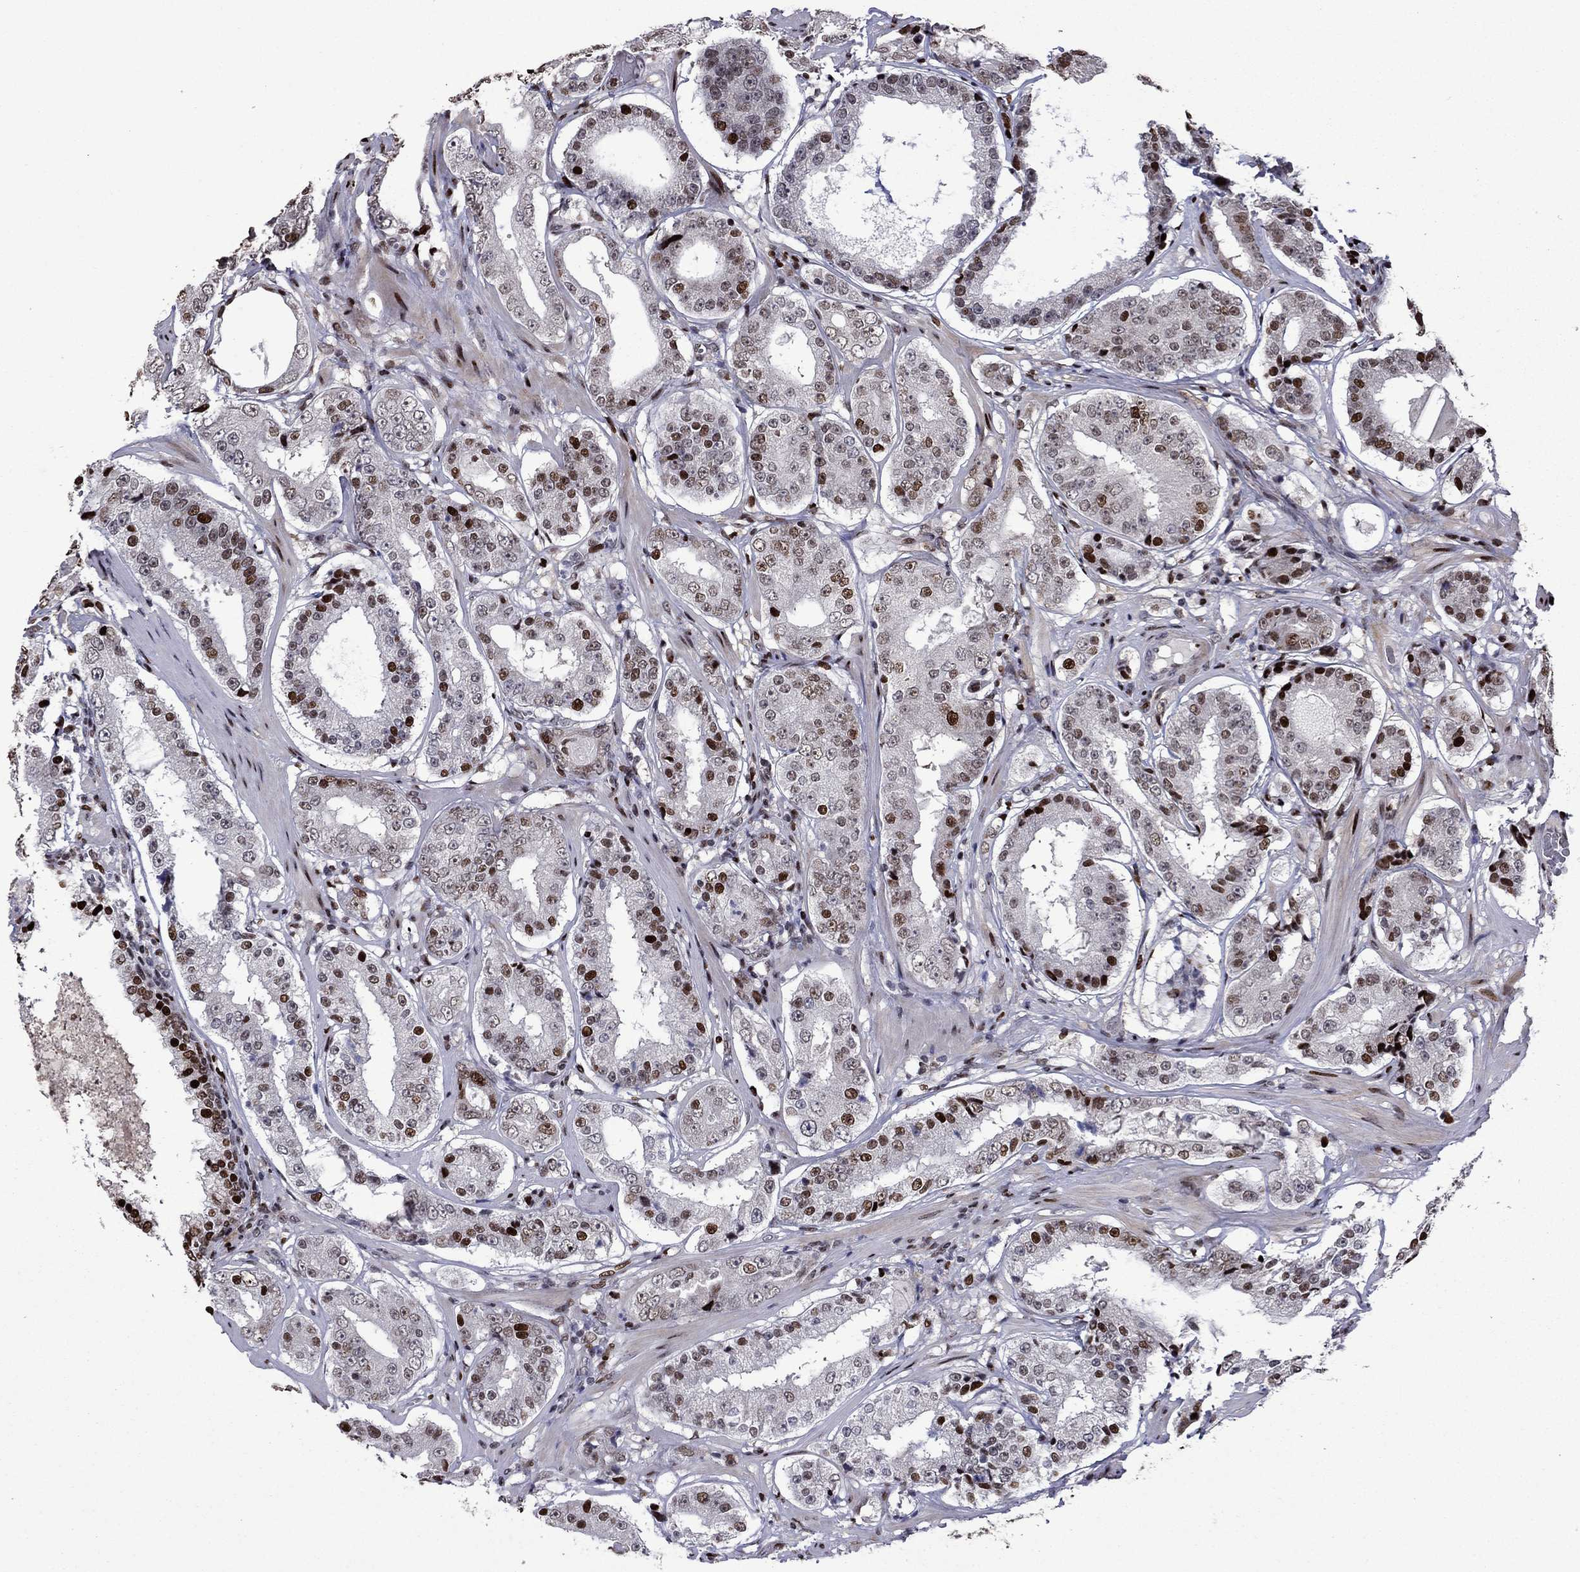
{"staining": {"intensity": "strong", "quantity": "<25%", "location": "nuclear"}, "tissue": "prostate cancer", "cell_type": "Tumor cells", "image_type": "cancer", "snomed": [{"axis": "morphology", "description": "Adenocarcinoma, Low grade"}, {"axis": "topography", "description": "Prostate"}], "caption": "IHC (DAB) staining of human prostate cancer (adenocarcinoma (low-grade)) exhibits strong nuclear protein staining in about <25% of tumor cells. Immunohistochemistry (ihc) stains the protein of interest in brown and the nuclei are stained blue.", "gene": "LIMK1", "patient": {"sex": "male", "age": 60}}